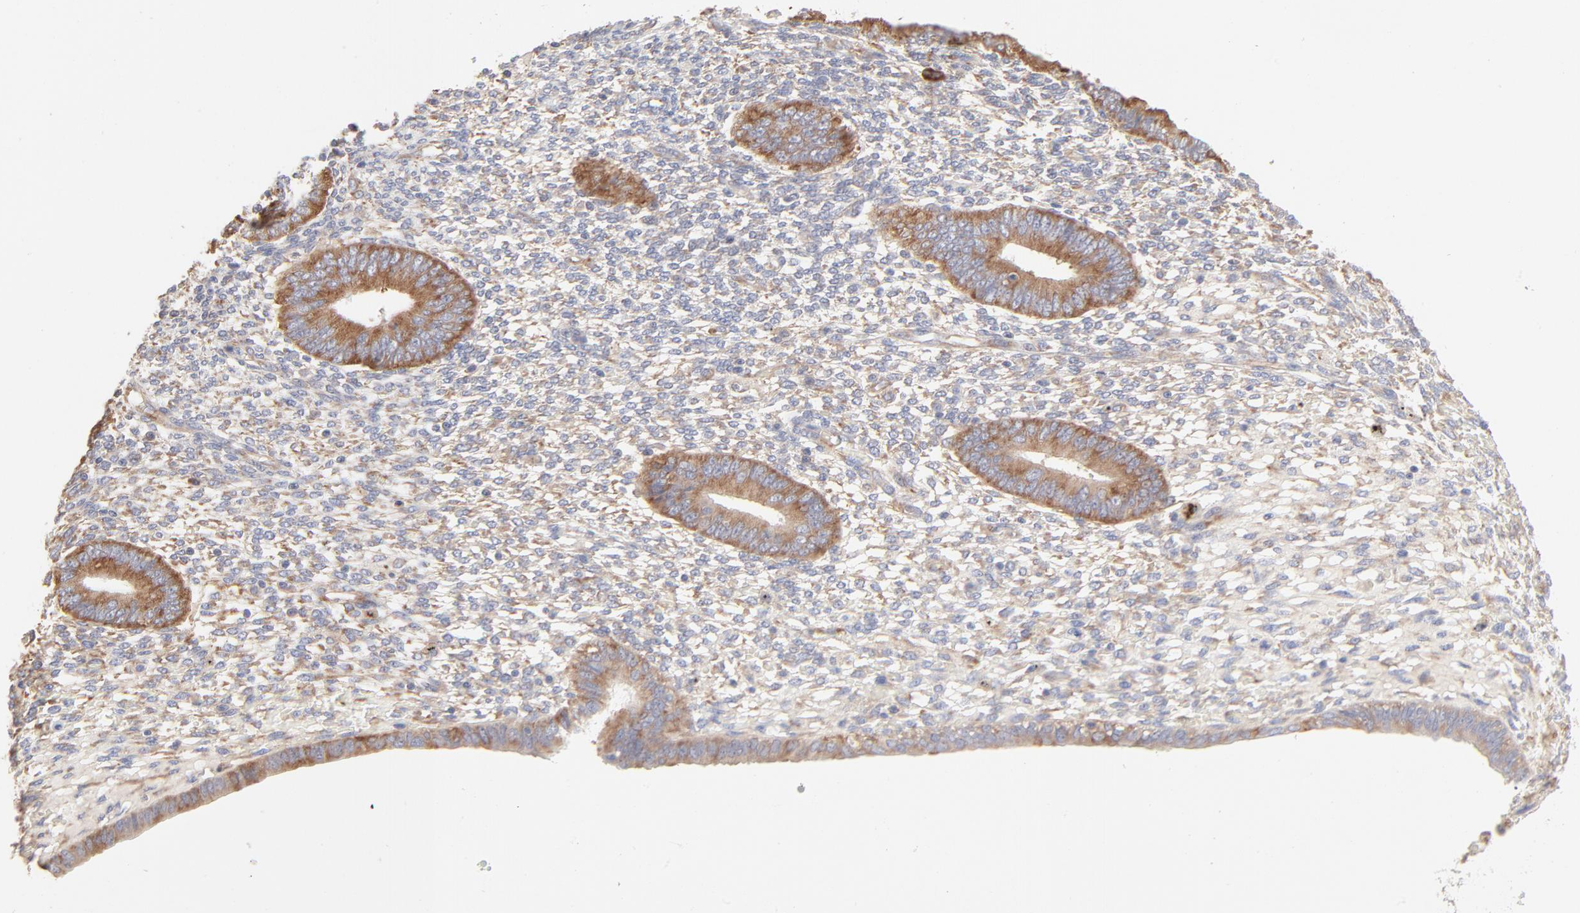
{"staining": {"intensity": "weak", "quantity": ">75%", "location": "cytoplasmic/membranous"}, "tissue": "endometrium", "cell_type": "Cells in endometrial stroma", "image_type": "normal", "snomed": [{"axis": "morphology", "description": "Normal tissue, NOS"}, {"axis": "topography", "description": "Endometrium"}], "caption": "Protein expression analysis of benign endometrium exhibits weak cytoplasmic/membranous positivity in approximately >75% of cells in endometrial stroma. (DAB (3,3'-diaminobenzidine) IHC with brightfield microscopy, high magnification).", "gene": "RPS21", "patient": {"sex": "female", "age": 42}}